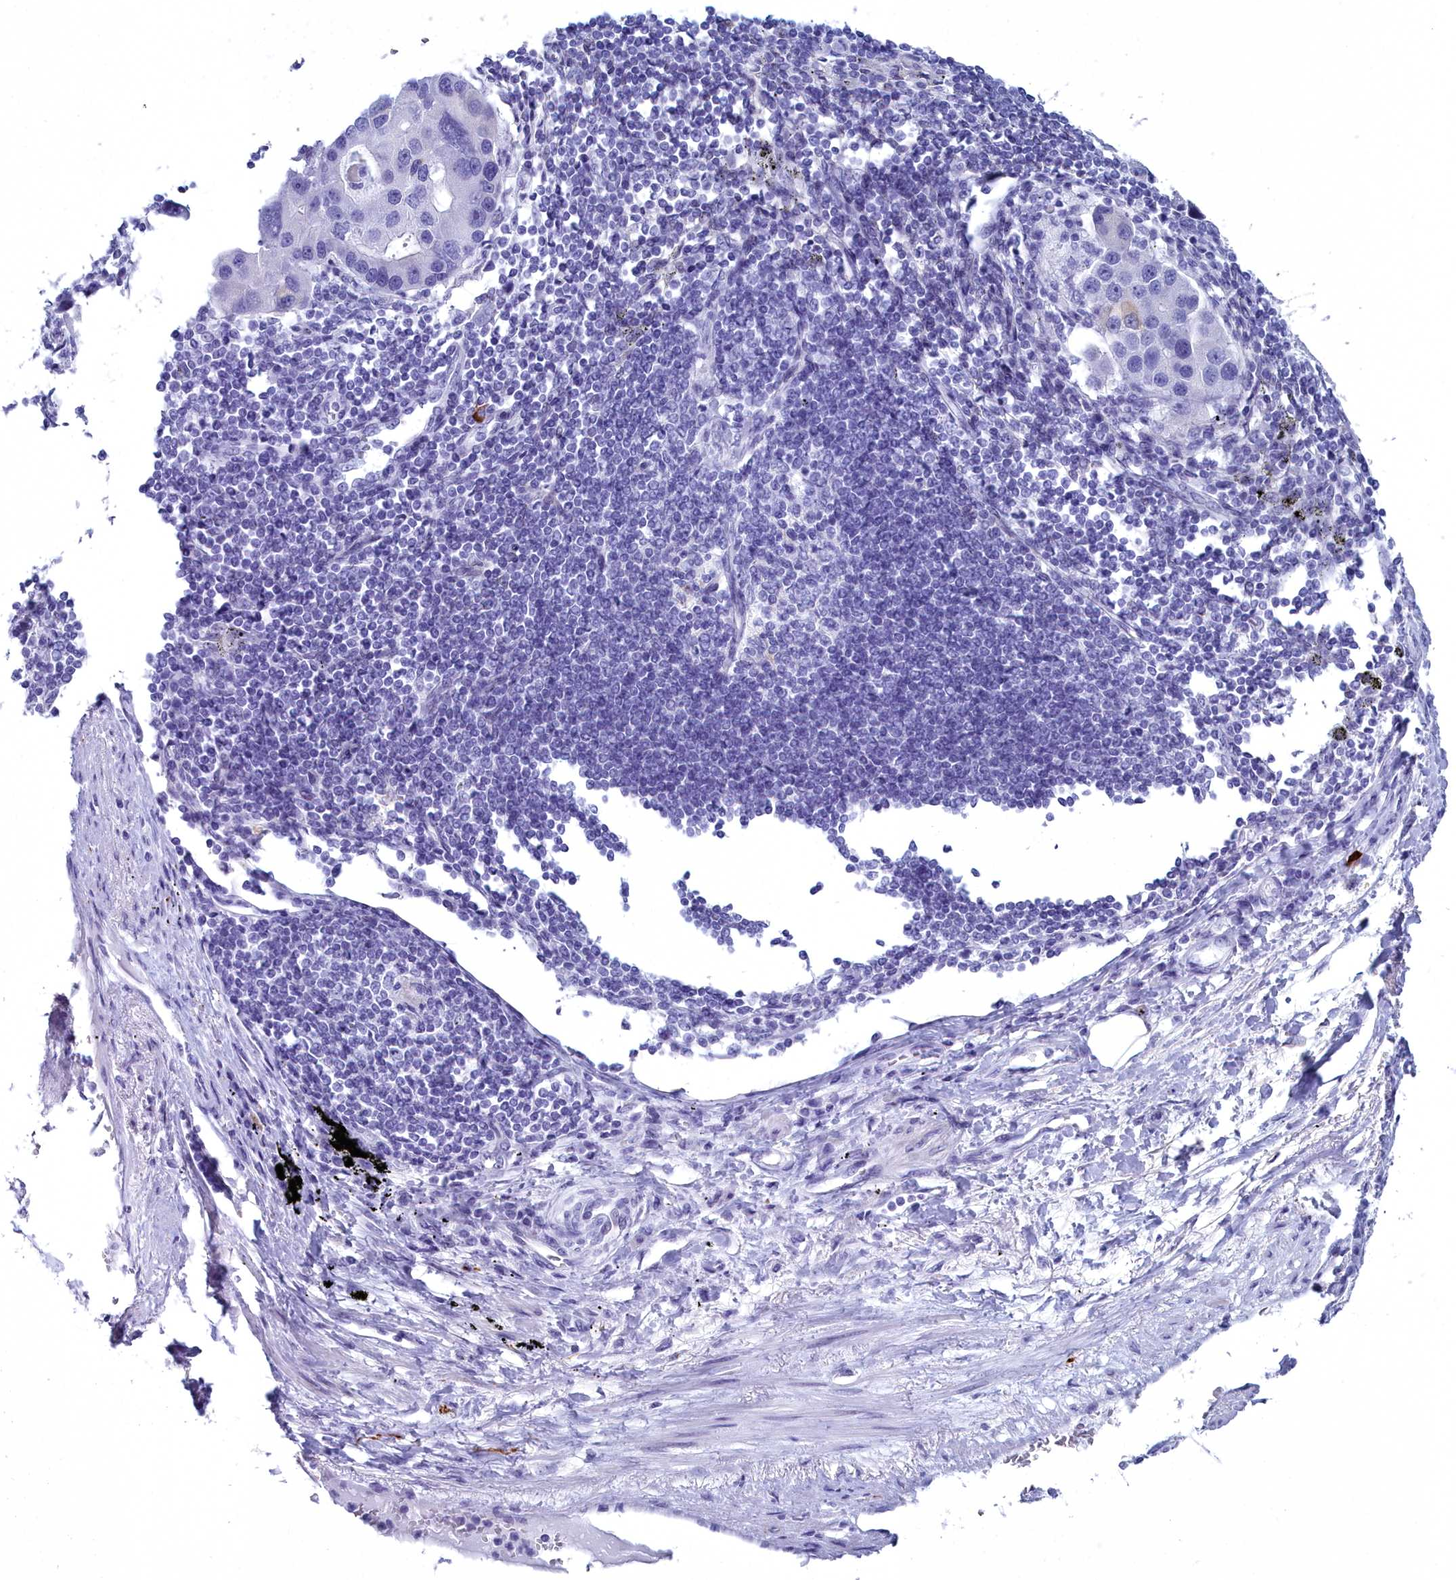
{"staining": {"intensity": "moderate", "quantity": "<25%", "location": "cytoplasmic/membranous"}, "tissue": "lung cancer", "cell_type": "Tumor cells", "image_type": "cancer", "snomed": [{"axis": "morphology", "description": "Adenocarcinoma, NOS"}, {"axis": "topography", "description": "Lung"}], "caption": "A brown stain labels moderate cytoplasmic/membranous staining of a protein in human lung cancer tumor cells.", "gene": "MAP6", "patient": {"sex": "female", "age": 54}}